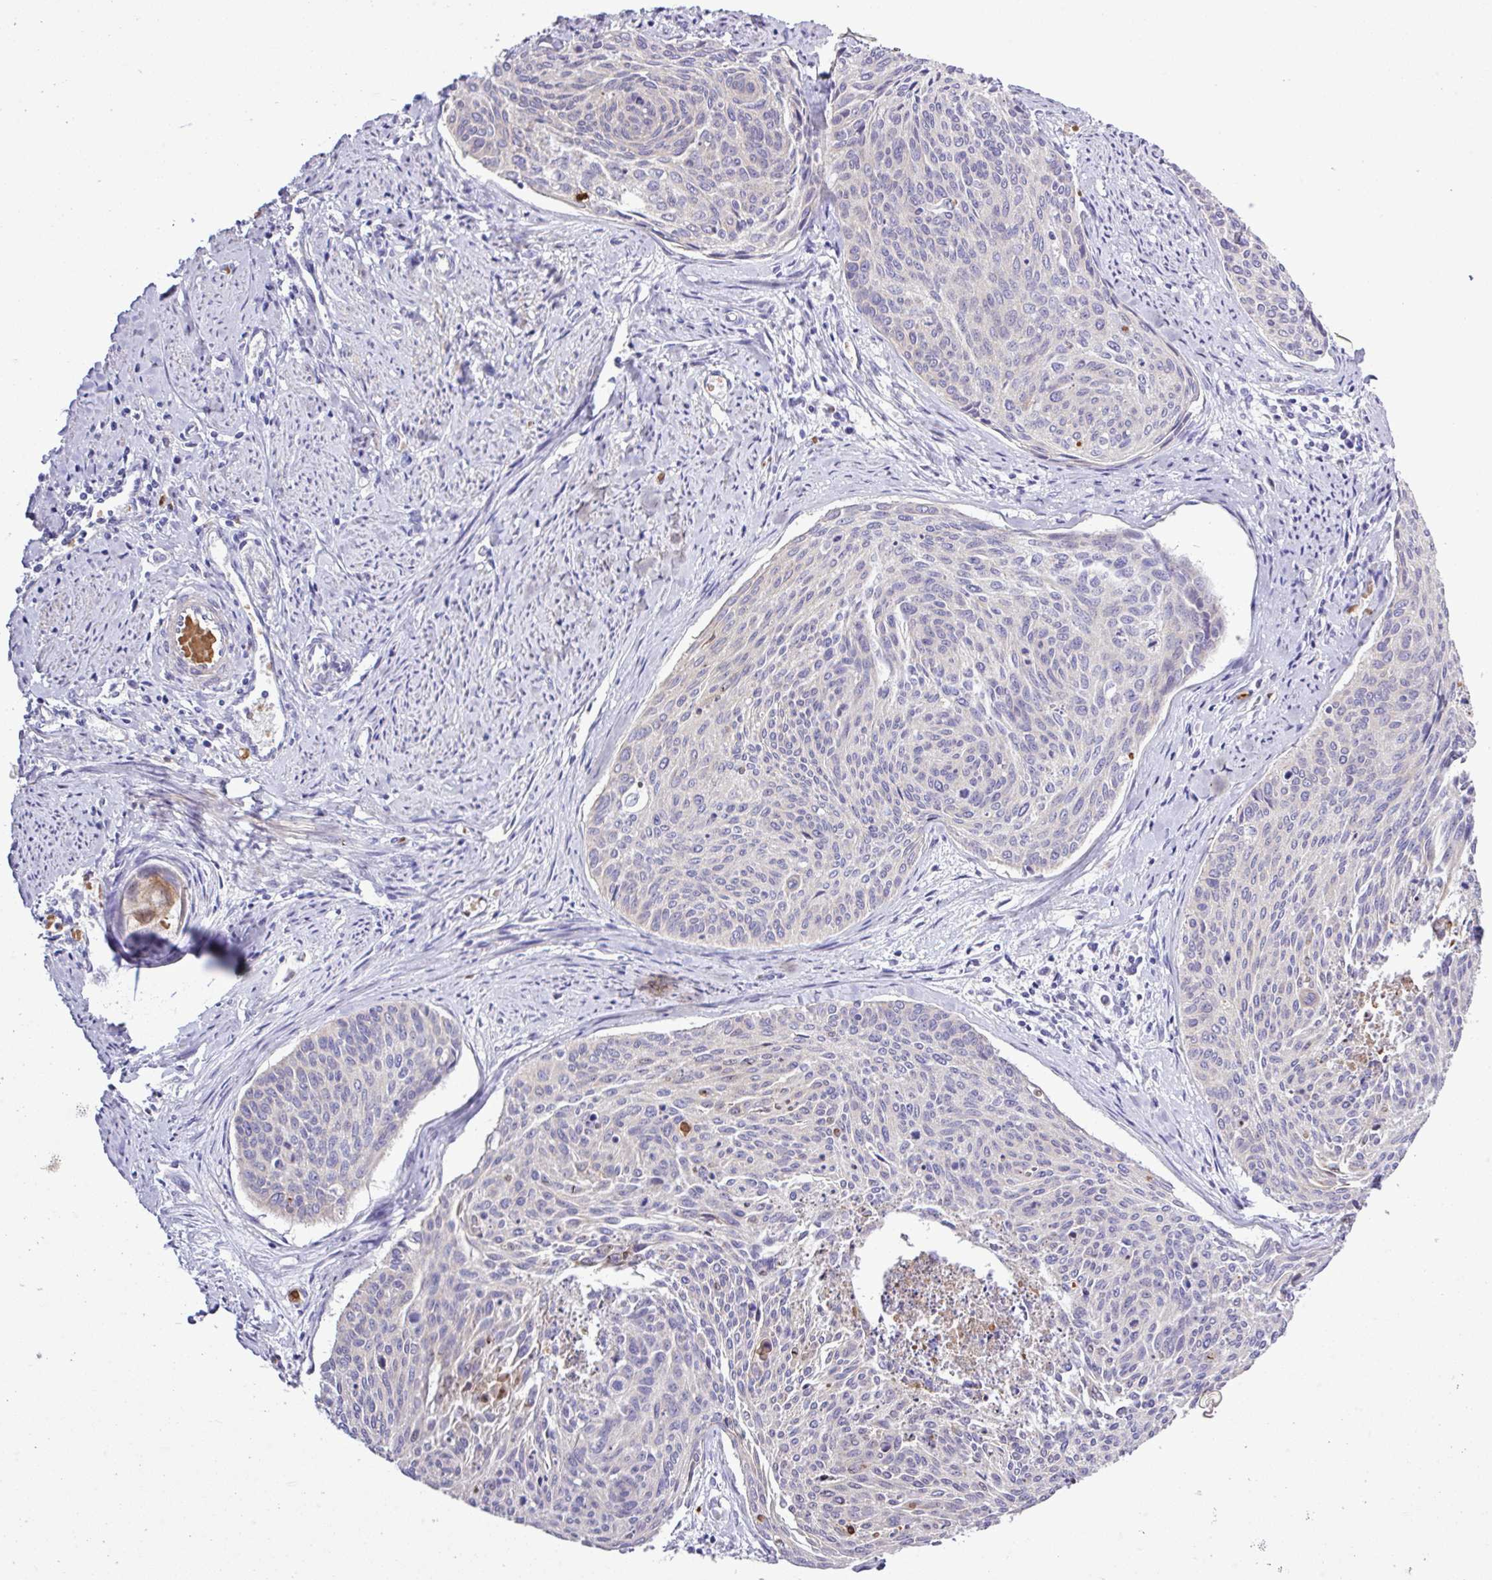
{"staining": {"intensity": "negative", "quantity": "none", "location": "none"}, "tissue": "cervical cancer", "cell_type": "Tumor cells", "image_type": "cancer", "snomed": [{"axis": "morphology", "description": "Squamous cell carcinoma, NOS"}, {"axis": "topography", "description": "Cervix"}], "caption": "Immunohistochemistry photomicrograph of neoplastic tissue: human cervical cancer stained with DAB demonstrates no significant protein staining in tumor cells. (DAB immunohistochemistry, high magnification).", "gene": "MGAT4B", "patient": {"sex": "female", "age": 55}}